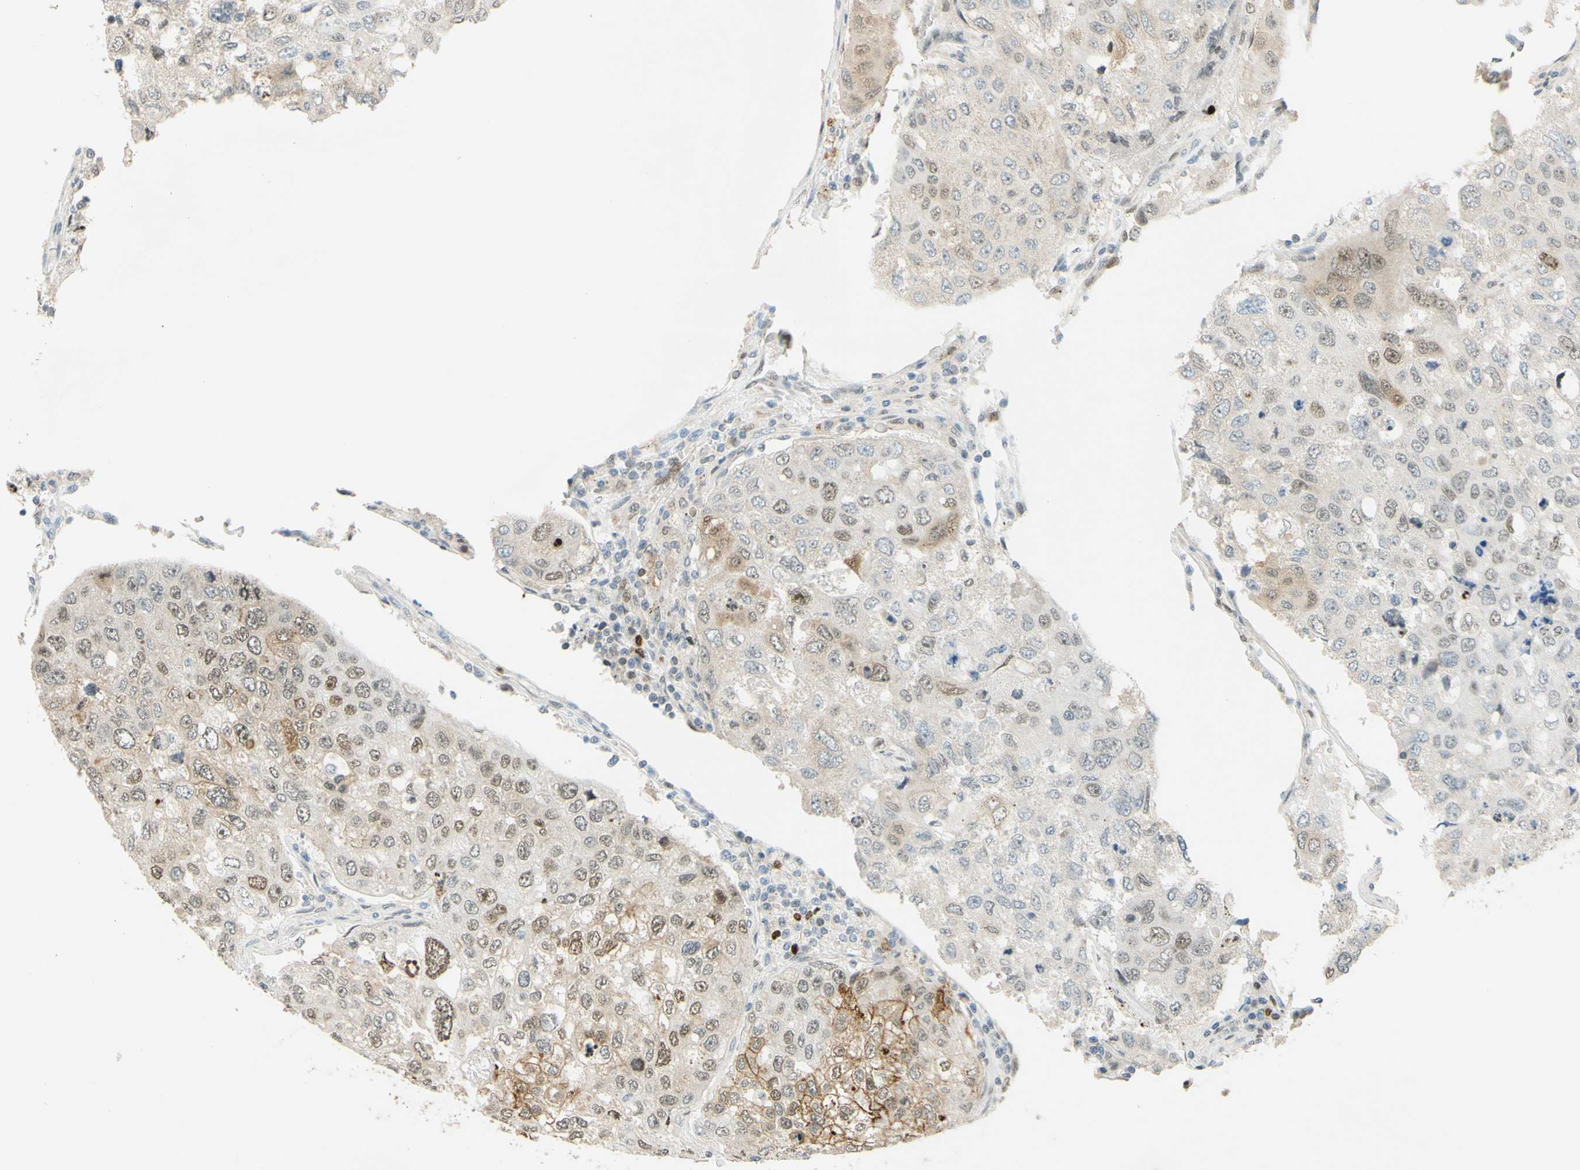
{"staining": {"intensity": "weak", "quantity": "25%-75%", "location": "nuclear"}, "tissue": "urothelial cancer", "cell_type": "Tumor cells", "image_type": "cancer", "snomed": [{"axis": "morphology", "description": "Urothelial carcinoma, High grade"}, {"axis": "topography", "description": "Lymph node"}, {"axis": "topography", "description": "Urinary bladder"}], "caption": "Protein expression analysis of human high-grade urothelial carcinoma reveals weak nuclear expression in about 25%-75% of tumor cells.", "gene": "POLB", "patient": {"sex": "male", "age": 51}}